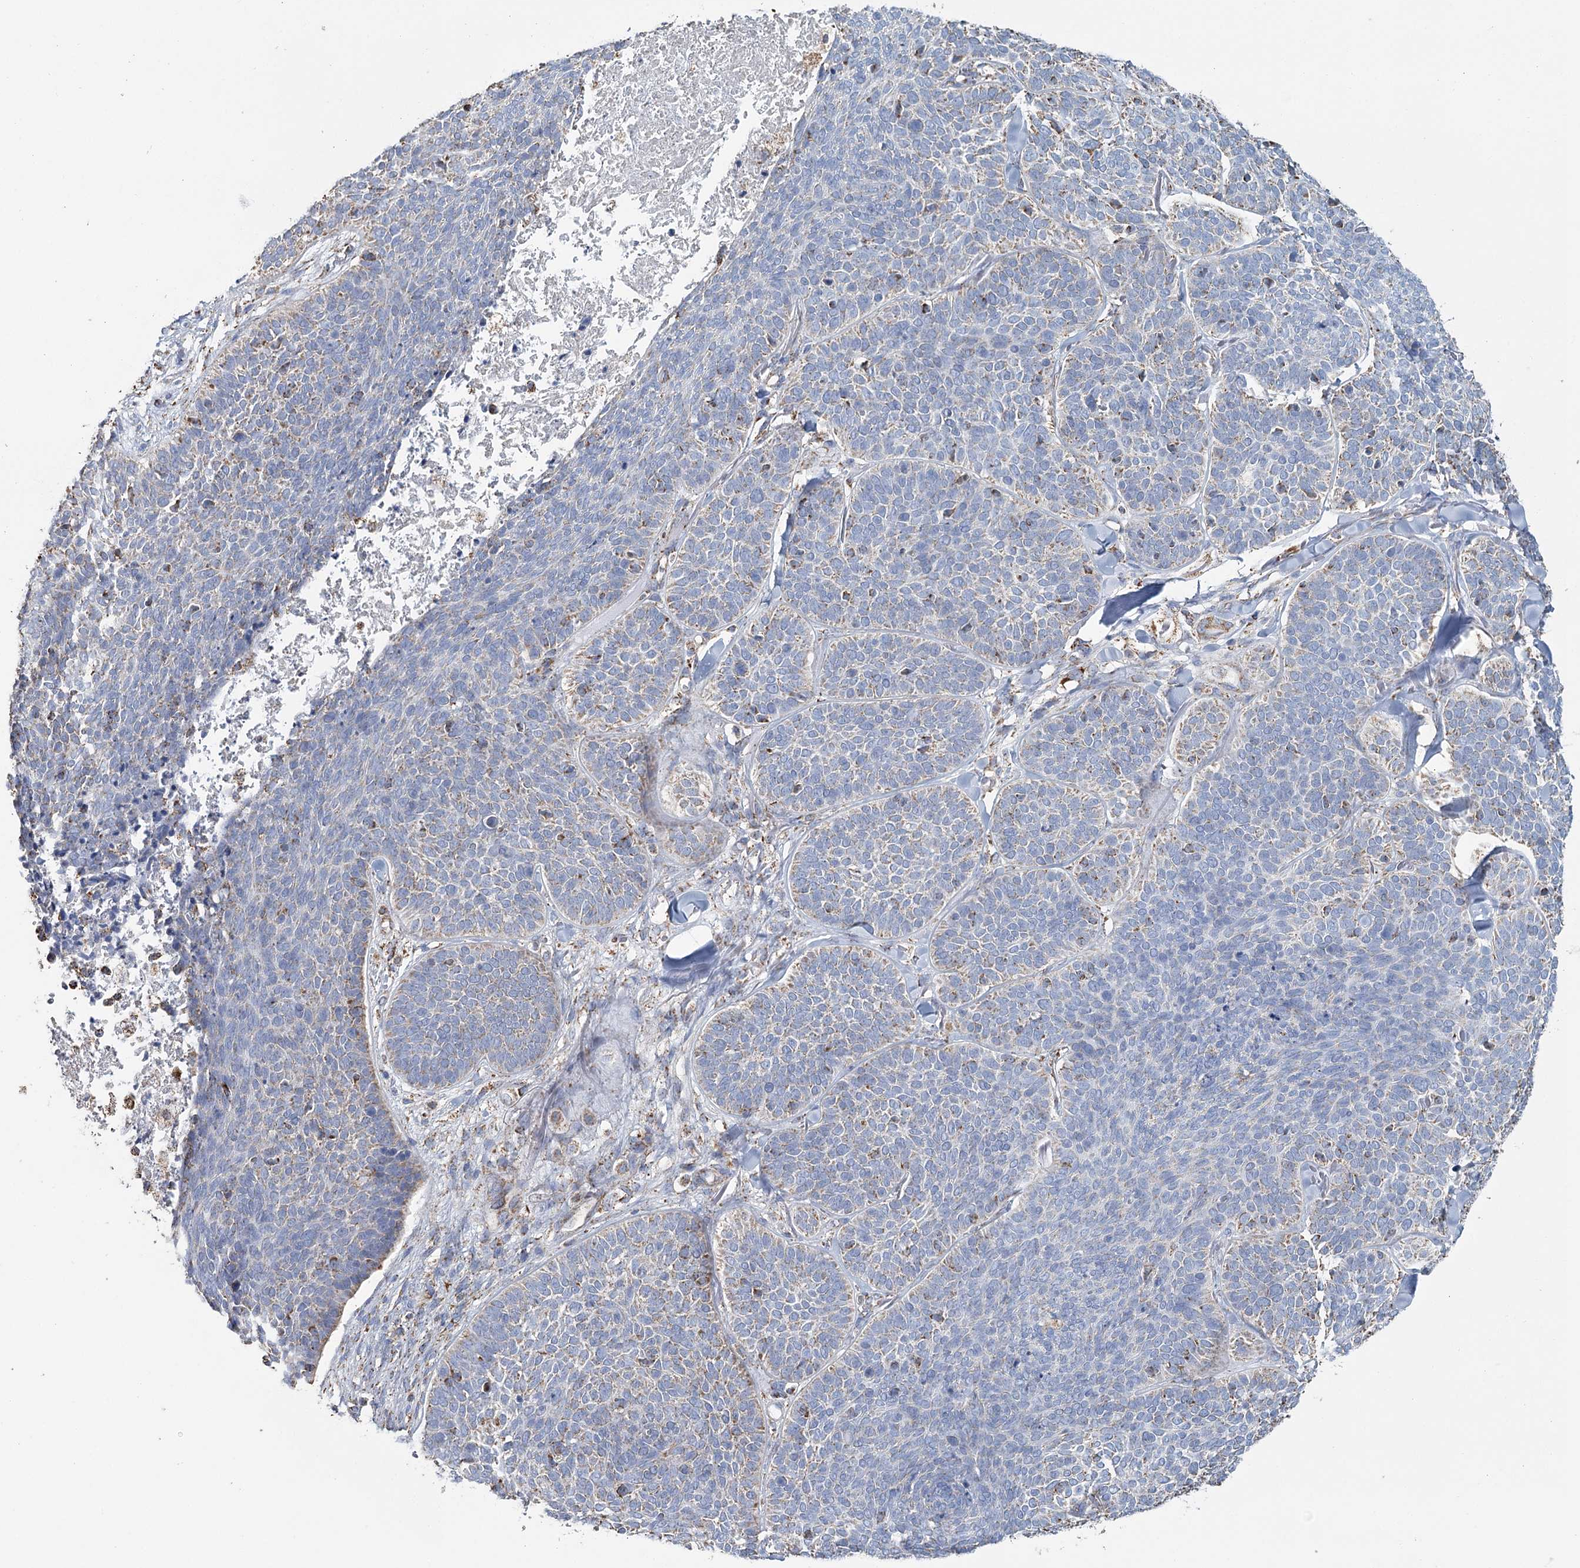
{"staining": {"intensity": "moderate", "quantity": "<25%", "location": "cytoplasmic/membranous"}, "tissue": "skin cancer", "cell_type": "Tumor cells", "image_type": "cancer", "snomed": [{"axis": "morphology", "description": "Basal cell carcinoma"}, {"axis": "topography", "description": "Skin"}], "caption": "Tumor cells exhibit low levels of moderate cytoplasmic/membranous staining in about <25% of cells in human skin cancer (basal cell carcinoma).", "gene": "MRPL44", "patient": {"sex": "male", "age": 85}}